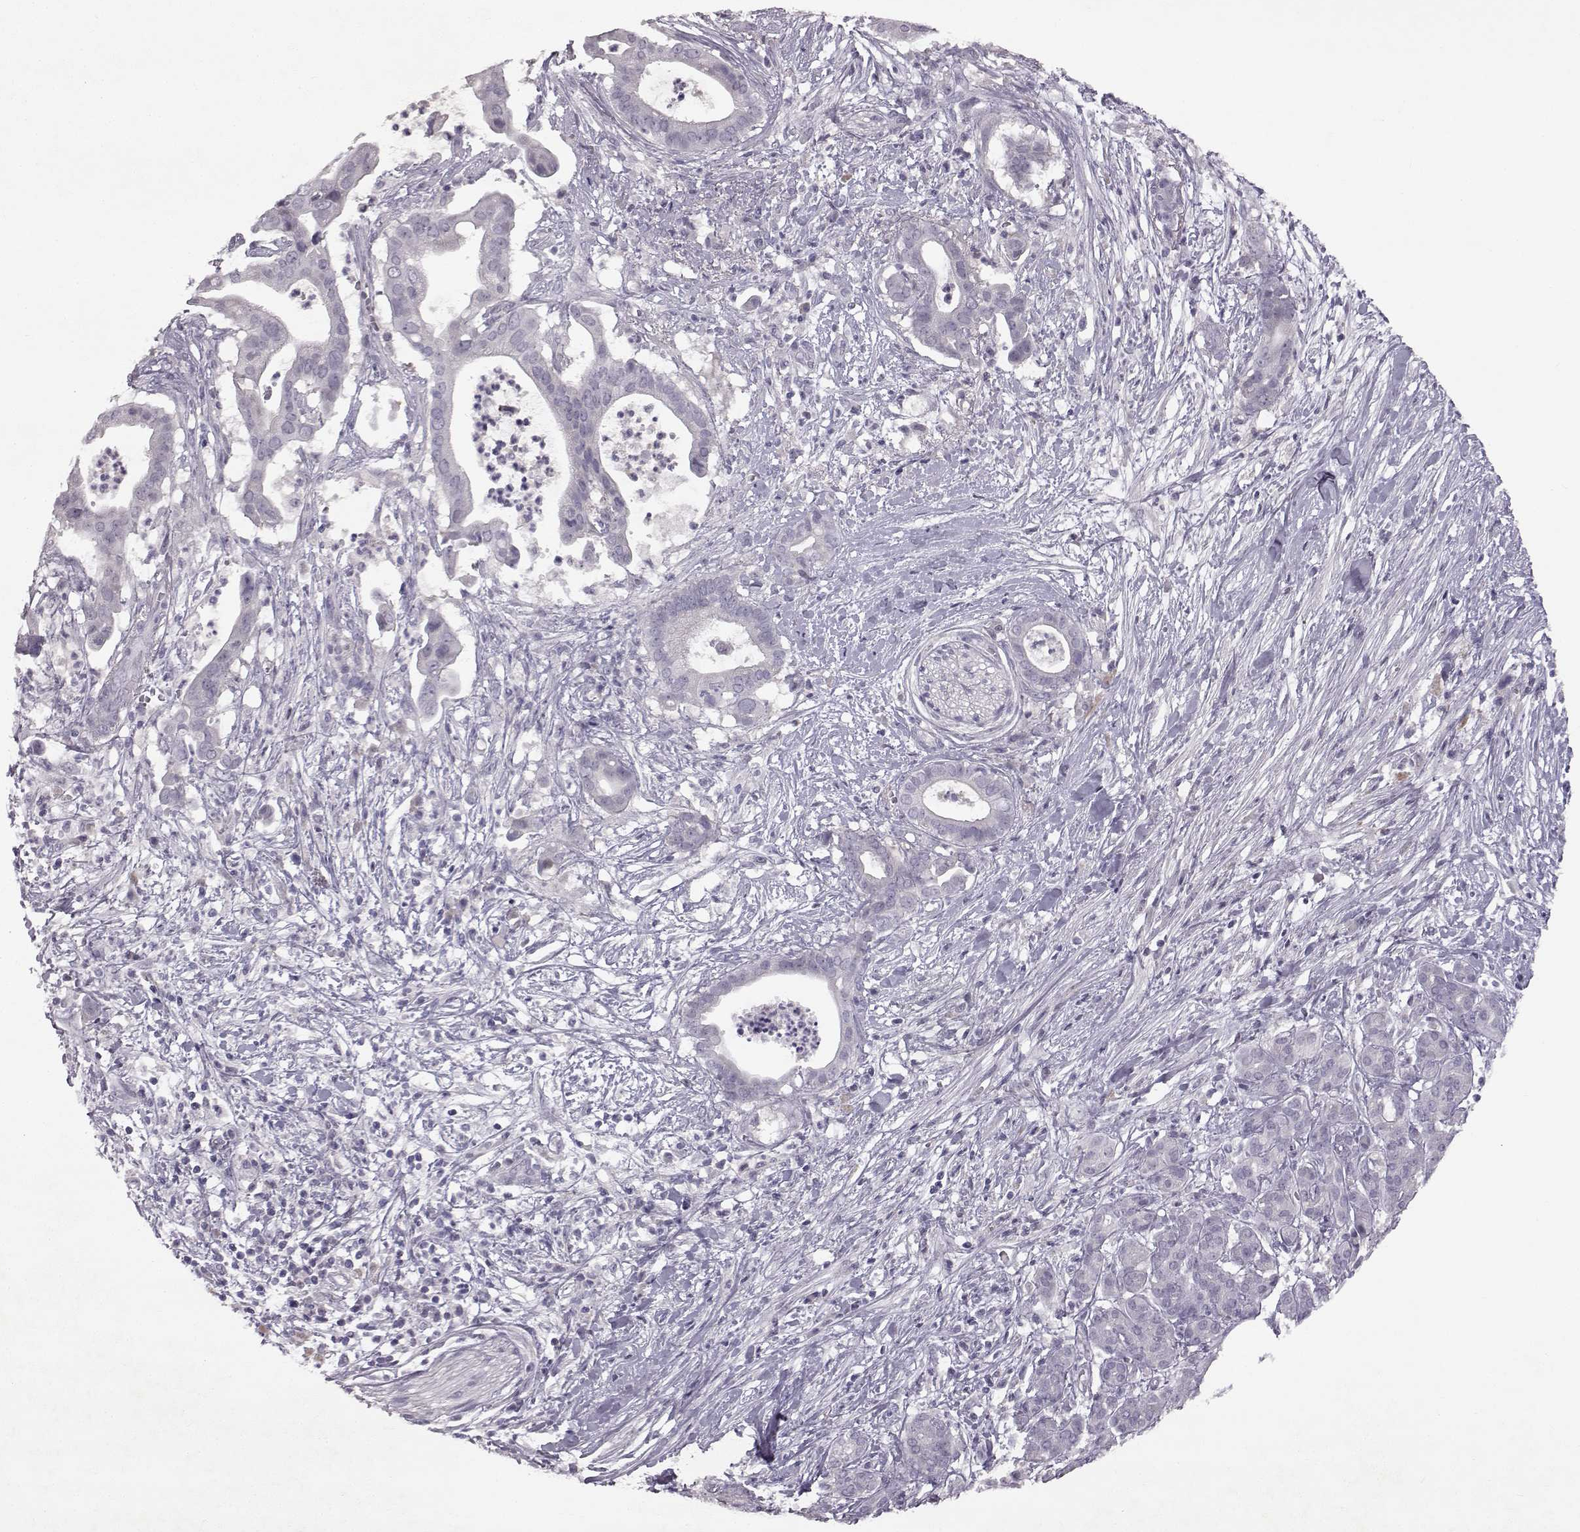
{"staining": {"intensity": "negative", "quantity": "none", "location": "none"}, "tissue": "pancreatic cancer", "cell_type": "Tumor cells", "image_type": "cancer", "snomed": [{"axis": "morphology", "description": "Adenocarcinoma, NOS"}, {"axis": "topography", "description": "Pancreas"}], "caption": "This image is of adenocarcinoma (pancreatic) stained with IHC to label a protein in brown with the nuclei are counter-stained blue. There is no staining in tumor cells.", "gene": "SPAG17", "patient": {"sex": "male", "age": 61}}